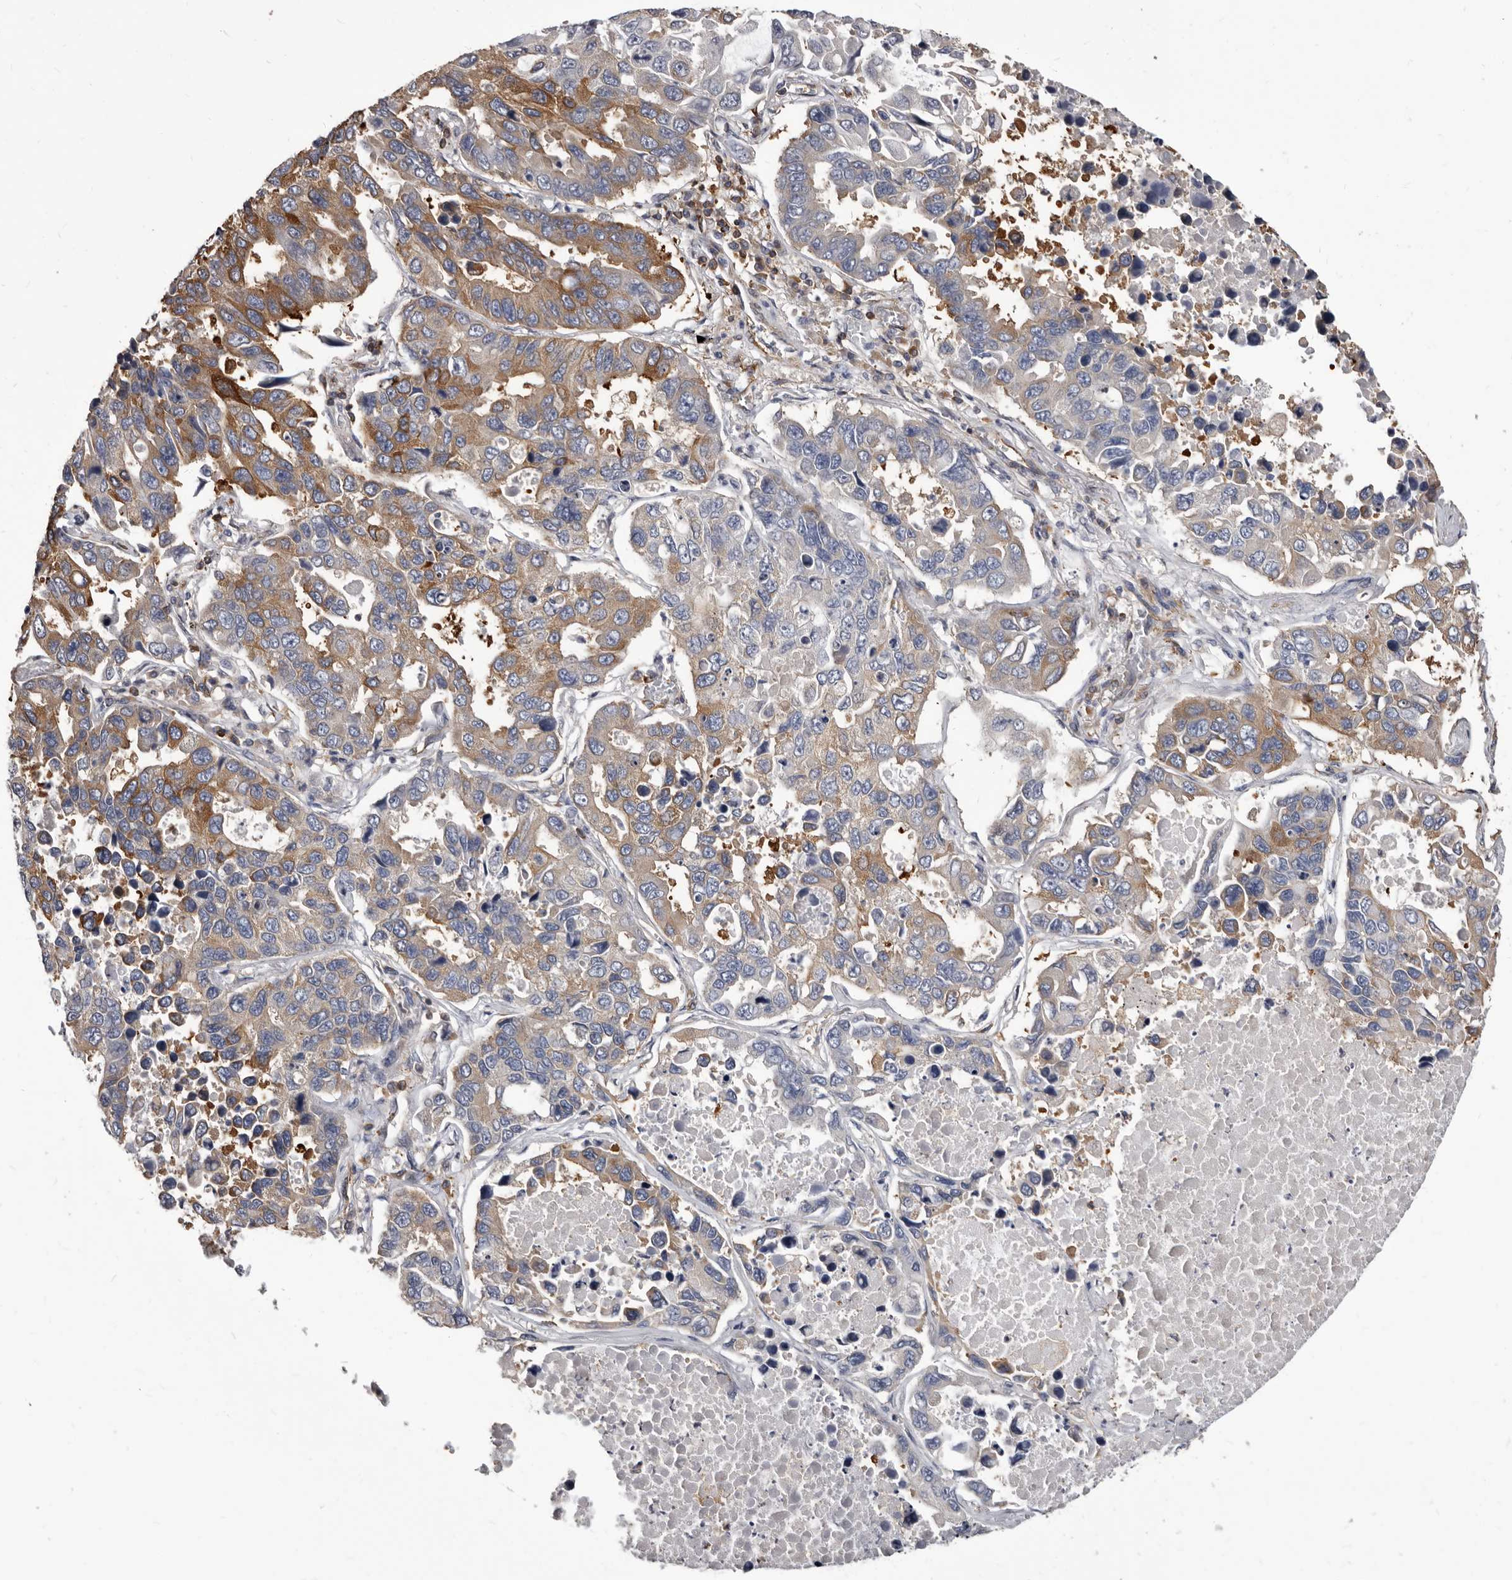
{"staining": {"intensity": "moderate", "quantity": "25%-75%", "location": "cytoplasmic/membranous"}, "tissue": "lung cancer", "cell_type": "Tumor cells", "image_type": "cancer", "snomed": [{"axis": "morphology", "description": "Adenocarcinoma, NOS"}, {"axis": "topography", "description": "Lung"}], "caption": "Immunohistochemistry (IHC) of human adenocarcinoma (lung) reveals medium levels of moderate cytoplasmic/membranous expression in about 25%-75% of tumor cells.", "gene": "NIBAN1", "patient": {"sex": "male", "age": 64}}